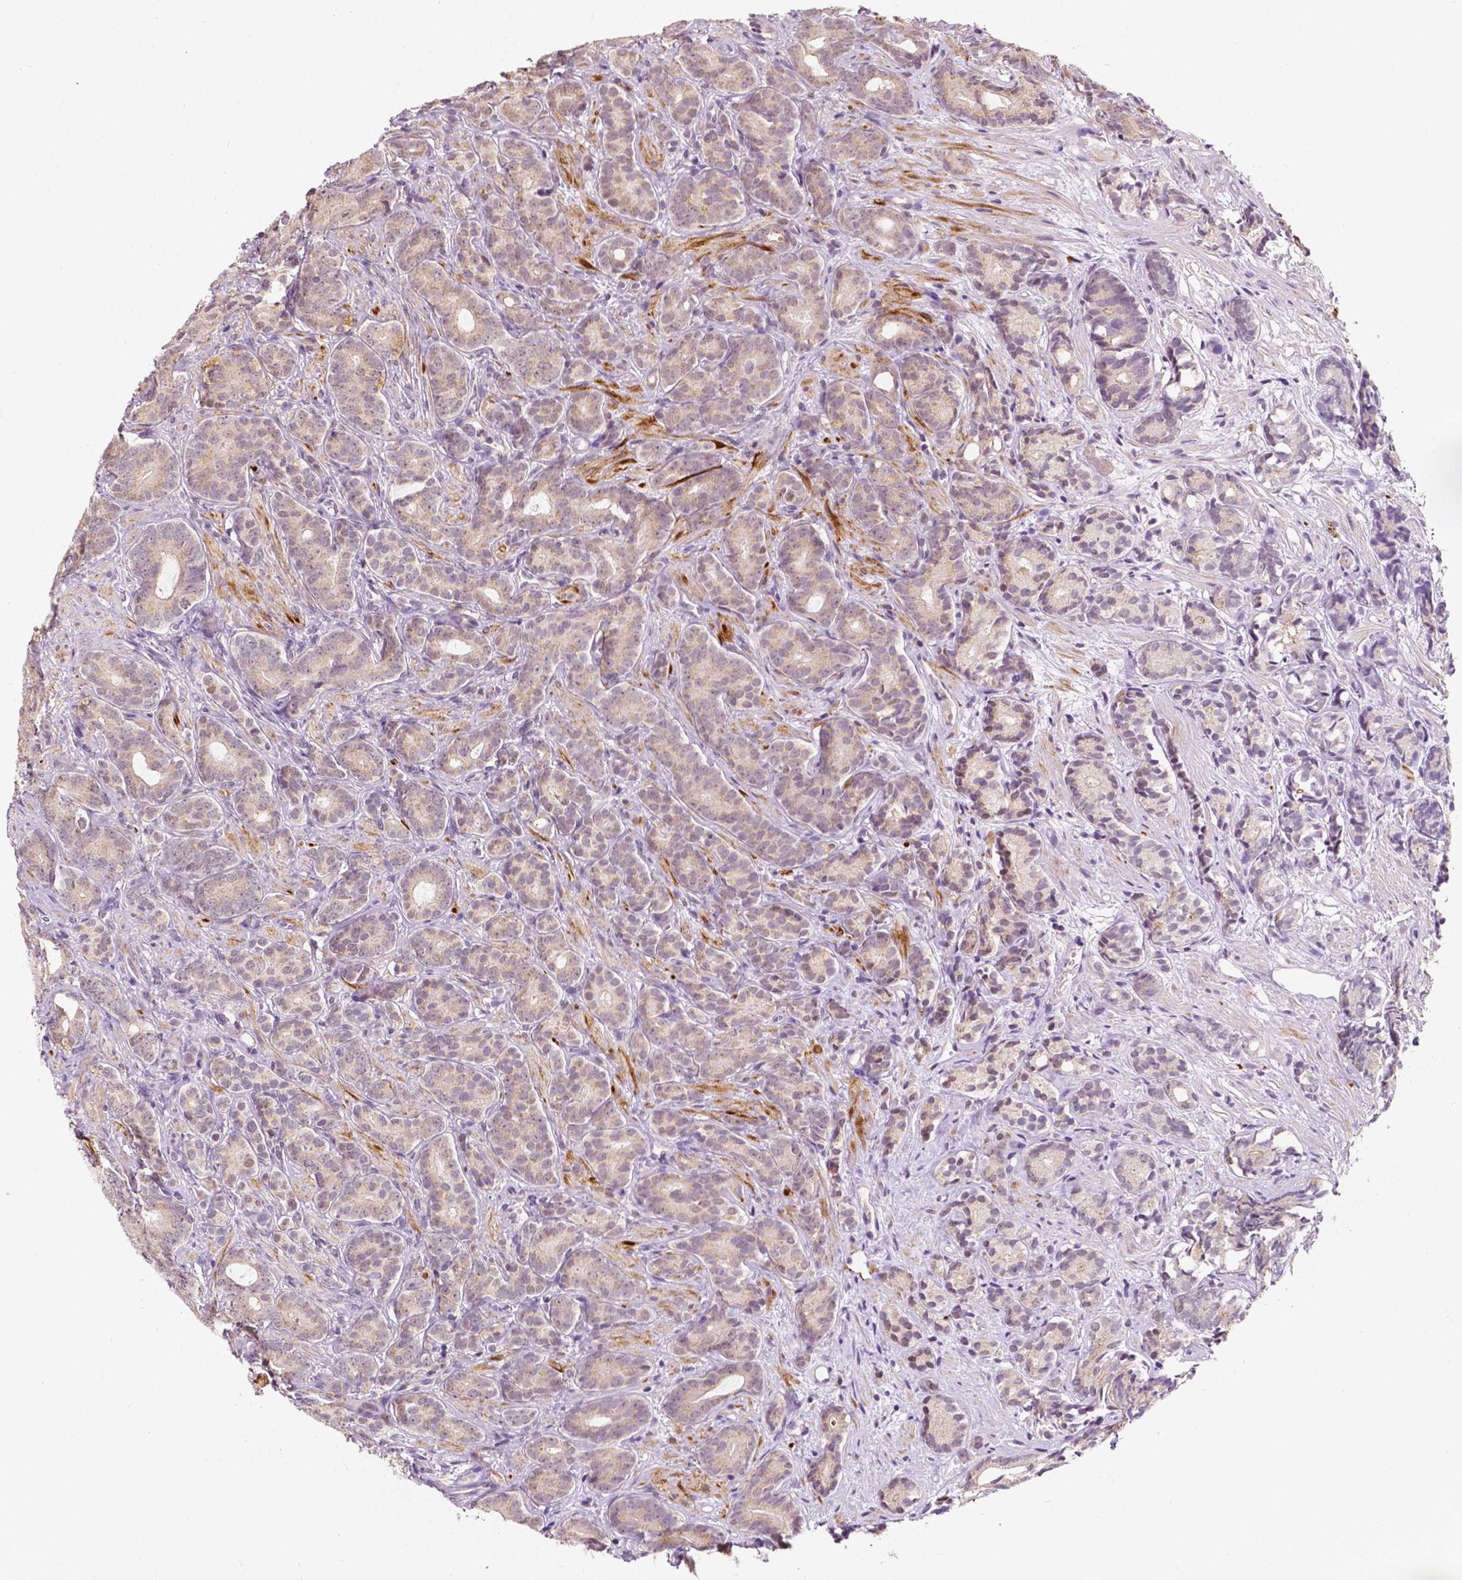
{"staining": {"intensity": "negative", "quantity": "none", "location": "none"}, "tissue": "prostate cancer", "cell_type": "Tumor cells", "image_type": "cancer", "snomed": [{"axis": "morphology", "description": "Adenocarcinoma, High grade"}, {"axis": "topography", "description": "Prostate"}], "caption": "Protein analysis of adenocarcinoma (high-grade) (prostate) demonstrates no significant expression in tumor cells.", "gene": "SIRT2", "patient": {"sex": "male", "age": 84}}